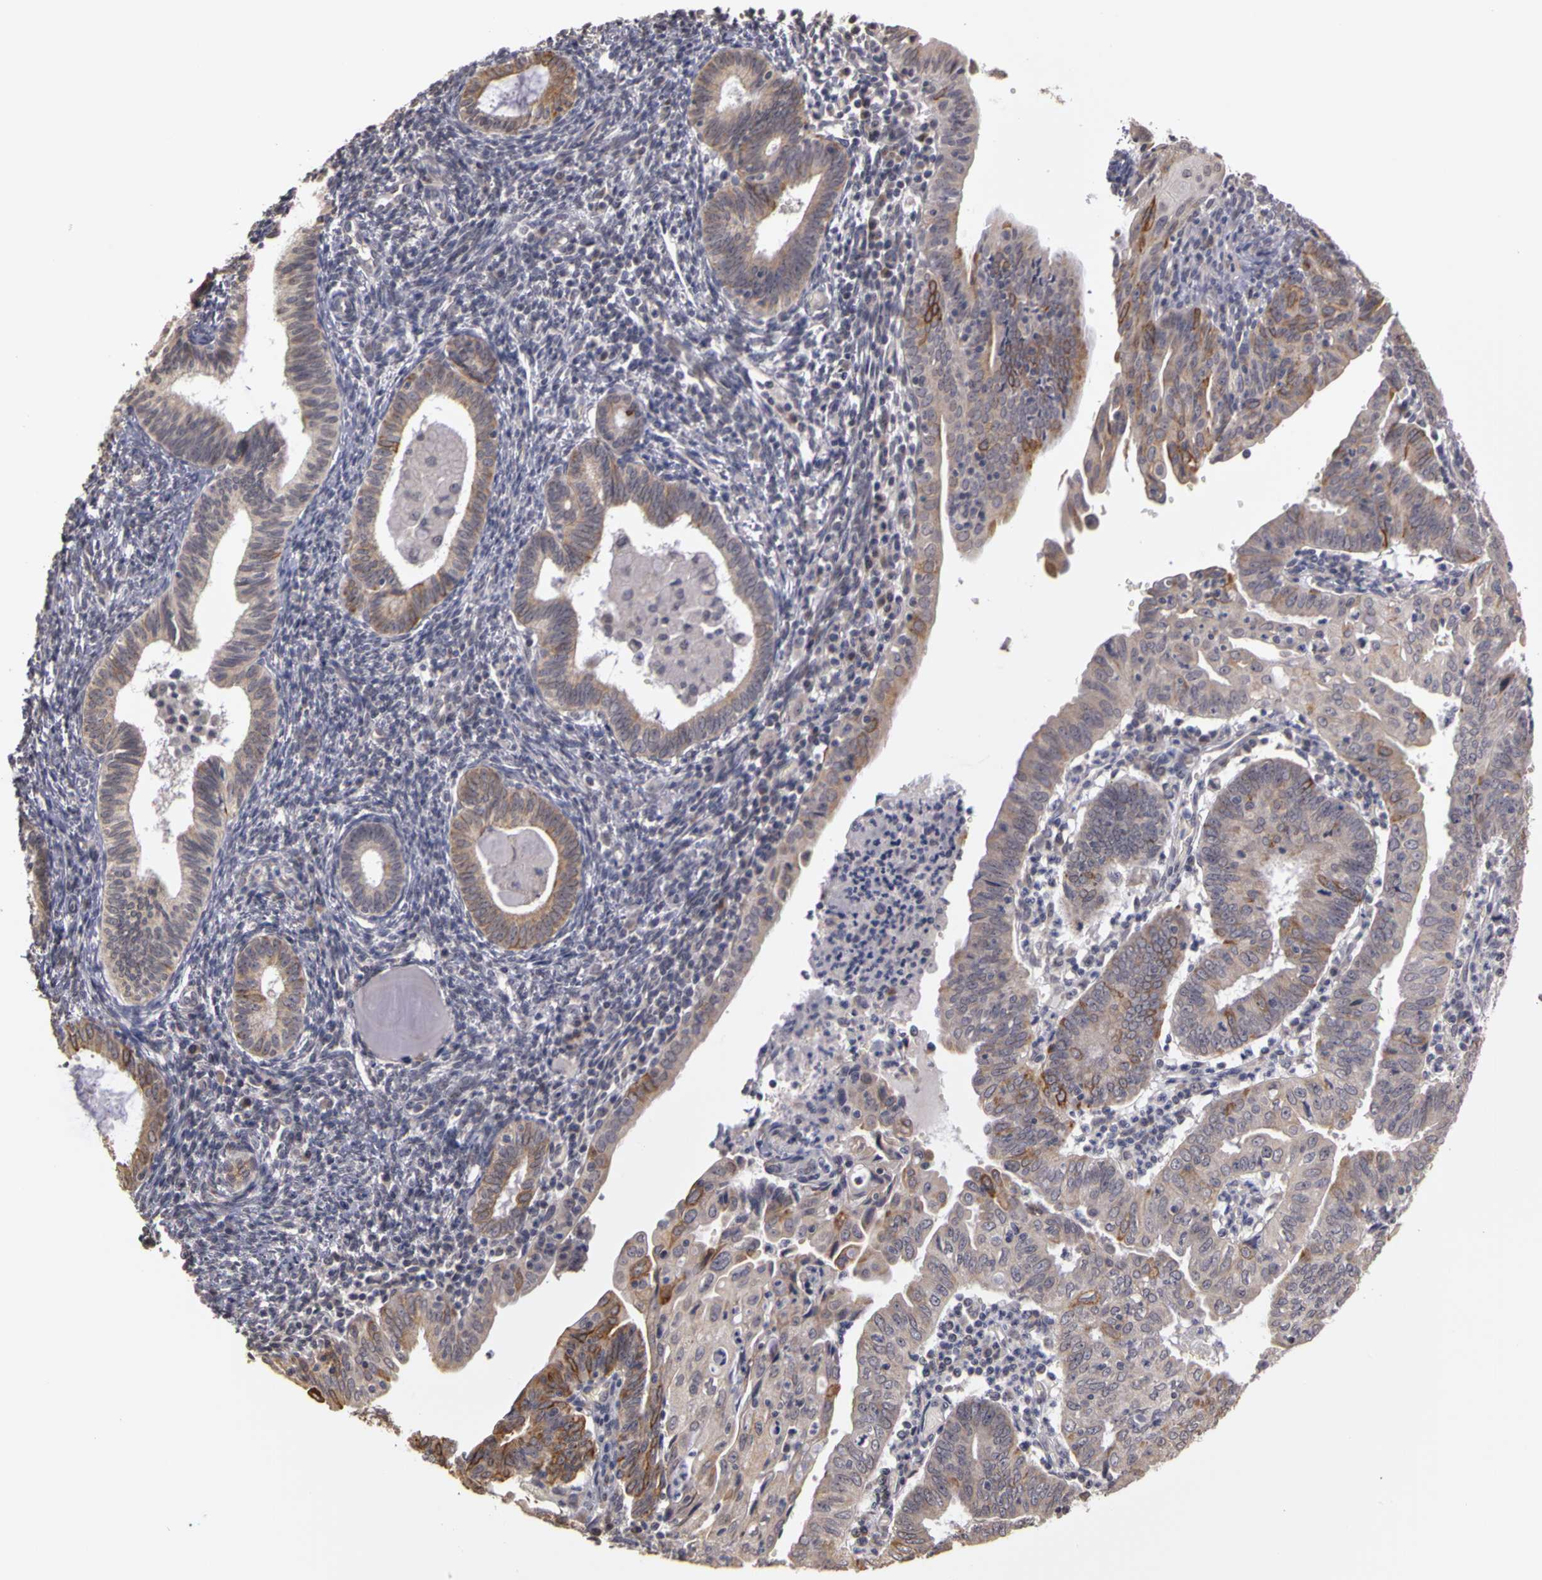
{"staining": {"intensity": "moderate", "quantity": "<25%", "location": "cytoplasmic/membranous"}, "tissue": "endometrial cancer", "cell_type": "Tumor cells", "image_type": "cancer", "snomed": [{"axis": "morphology", "description": "Adenocarcinoma, NOS"}, {"axis": "topography", "description": "Endometrium"}], "caption": "Endometrial adenocarcinoma stained with immunohistochemistry displays moderate cytoplasmic/membranous expression in about <25% of tumor cells.", "gene": "FRMD7", "patient": {"sex": "female", "age": 60}}